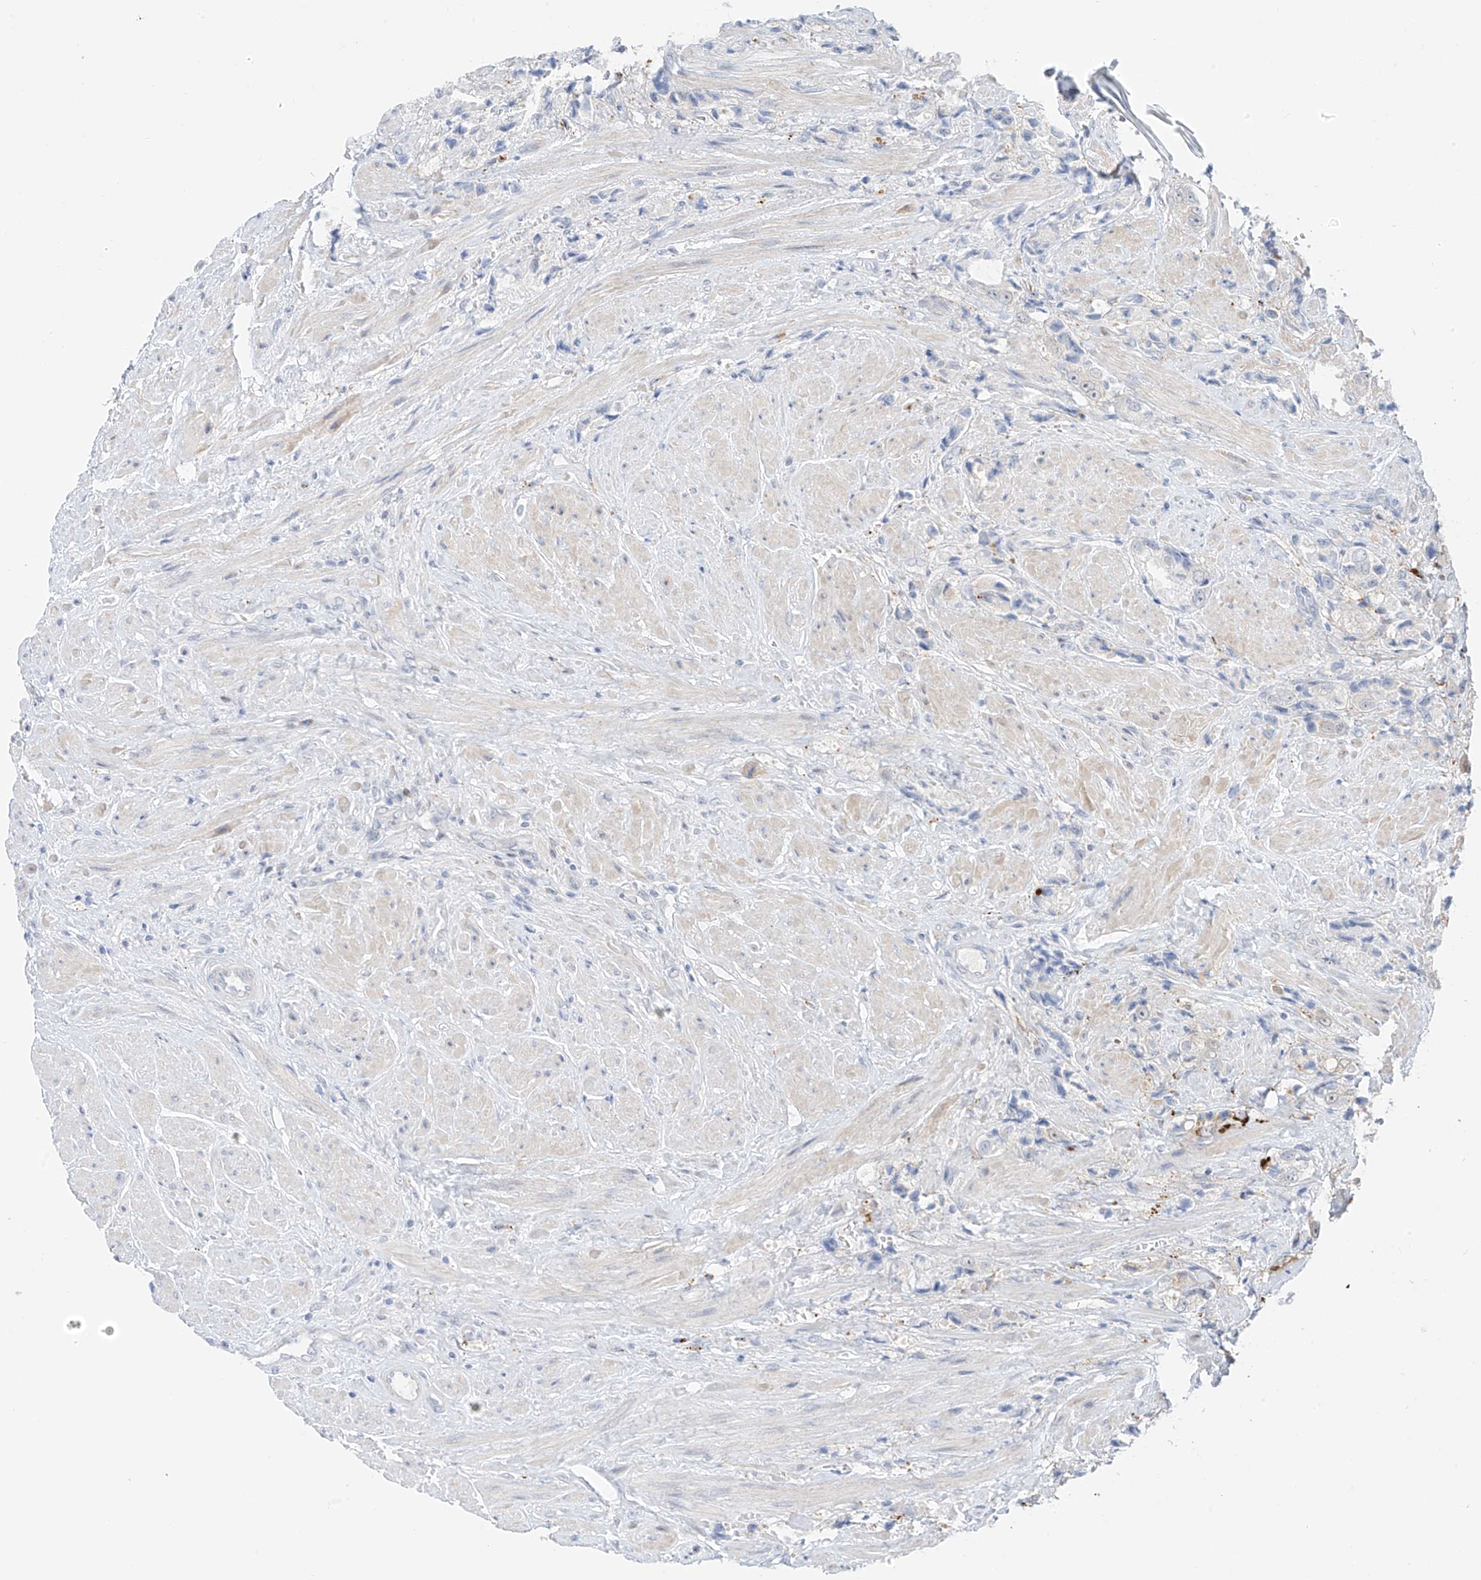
{"staining": {"intensity": "negative", "quantity": "none", "location": "none"}, "tissue": "prostate cancer", "cell_type": "Tumor cells", "image_type": "cancer", "snomed": [{"axis": "morphology", "description": "Adenocarcinoma, High grade"}, {"axis": "topography", "description": "Prostate"}], "caption": "Immunohistochemistry (IHC) histopathology image of prostate cancer (adenocarcinoma (high-grade)) stained for a protein (brown), which demonstrates no expression in tumor cells.", "gene": "PSPH", "patient": {"sex": "male", "age": 61}}